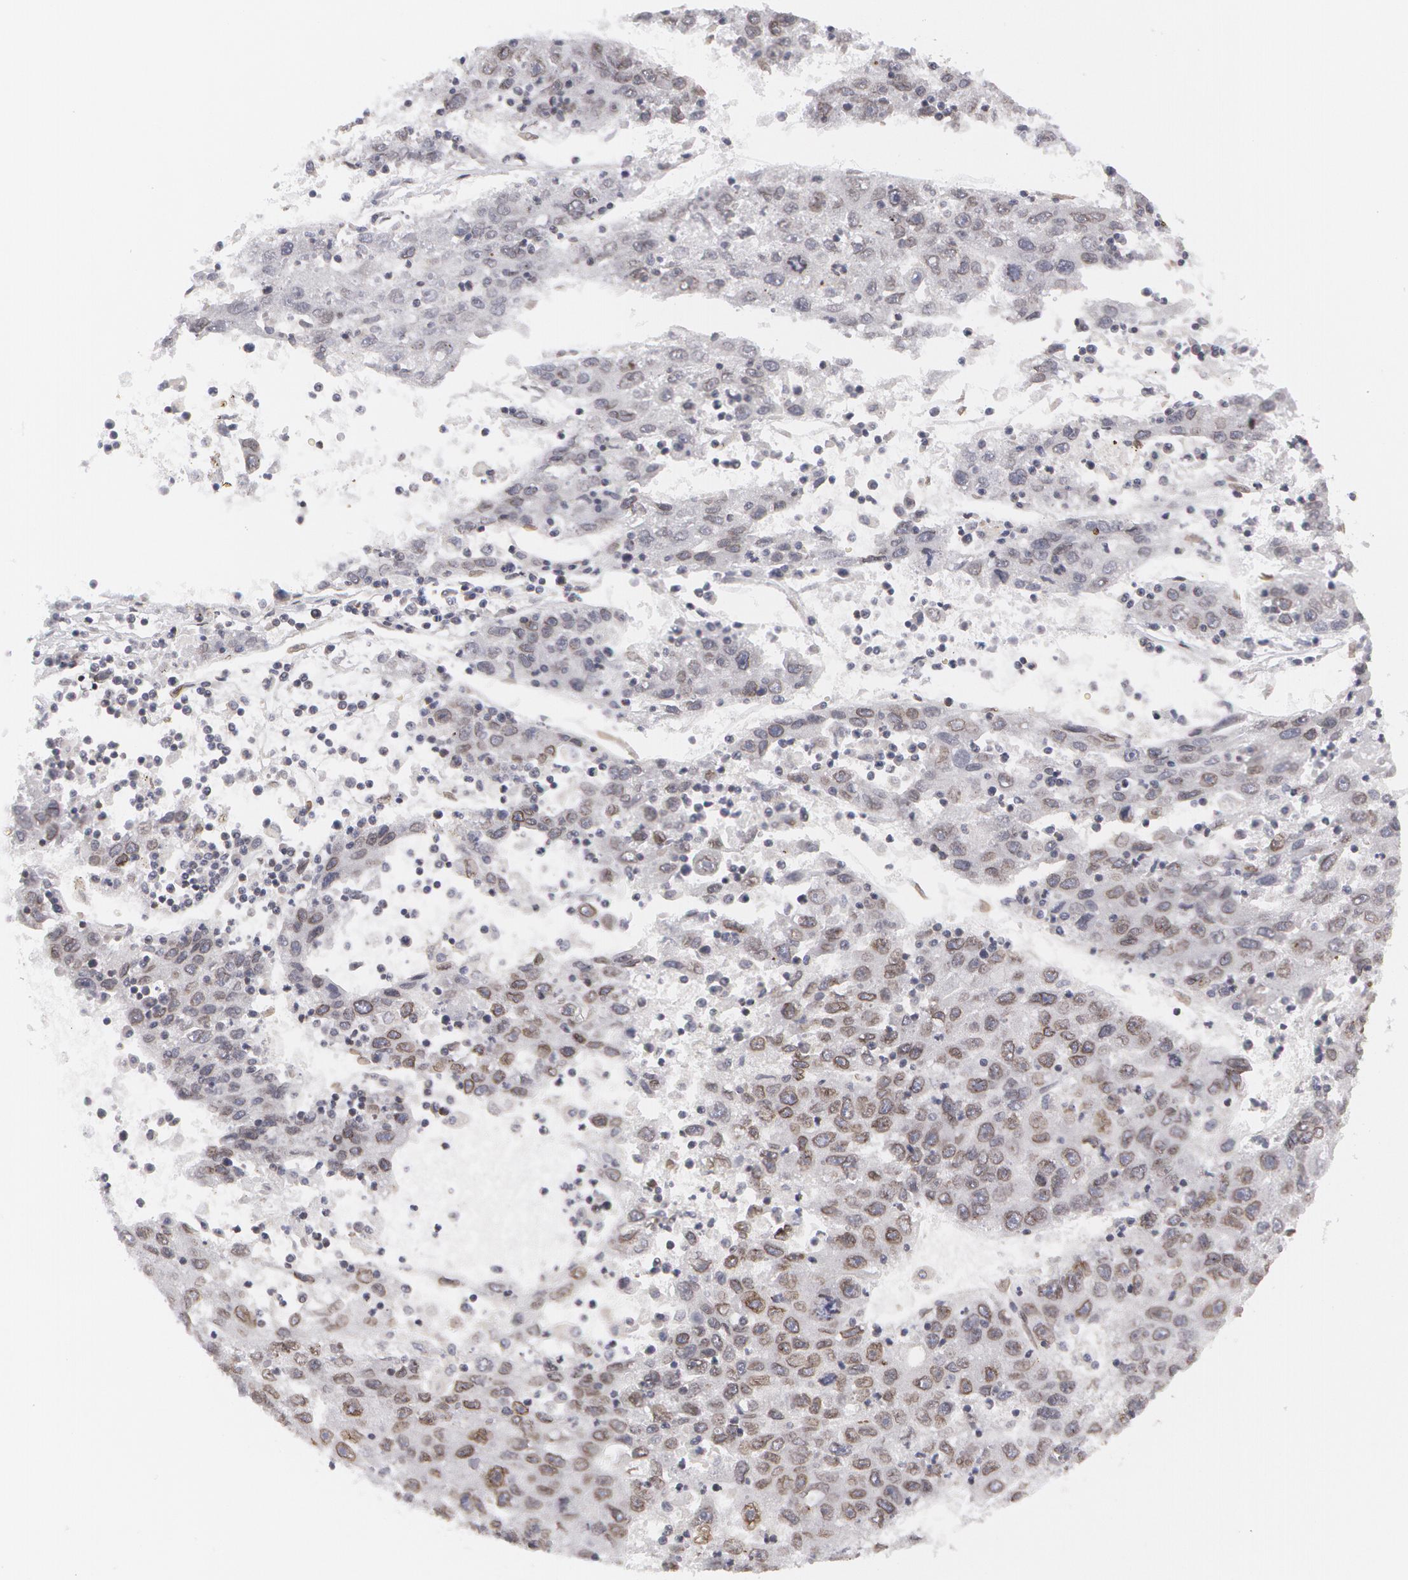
{"staining": {"intensity": "weak", "quantity": "<25%", "location": "nuclear"}, "tissue": "liver cancer", "cell_type": "Tumor cells", "image_type": "cancer", "snomed": [{"axis": "morphology", "description": "Carcinoma, Hepatocellular, NOS"}, {"axis": "topography", "description": "Liver"}], "caption": "Tumor cells are negative for brown protein staining in liver cancer (hepatocellular carcinoma). The staining was performed using DAB to visualize the protein expression in brown, while the nuclei were stained in blue with hematoxylin (Magnification: 20x).", "gene": "EMD", "patient": {"sex": "male", "age": 49}}